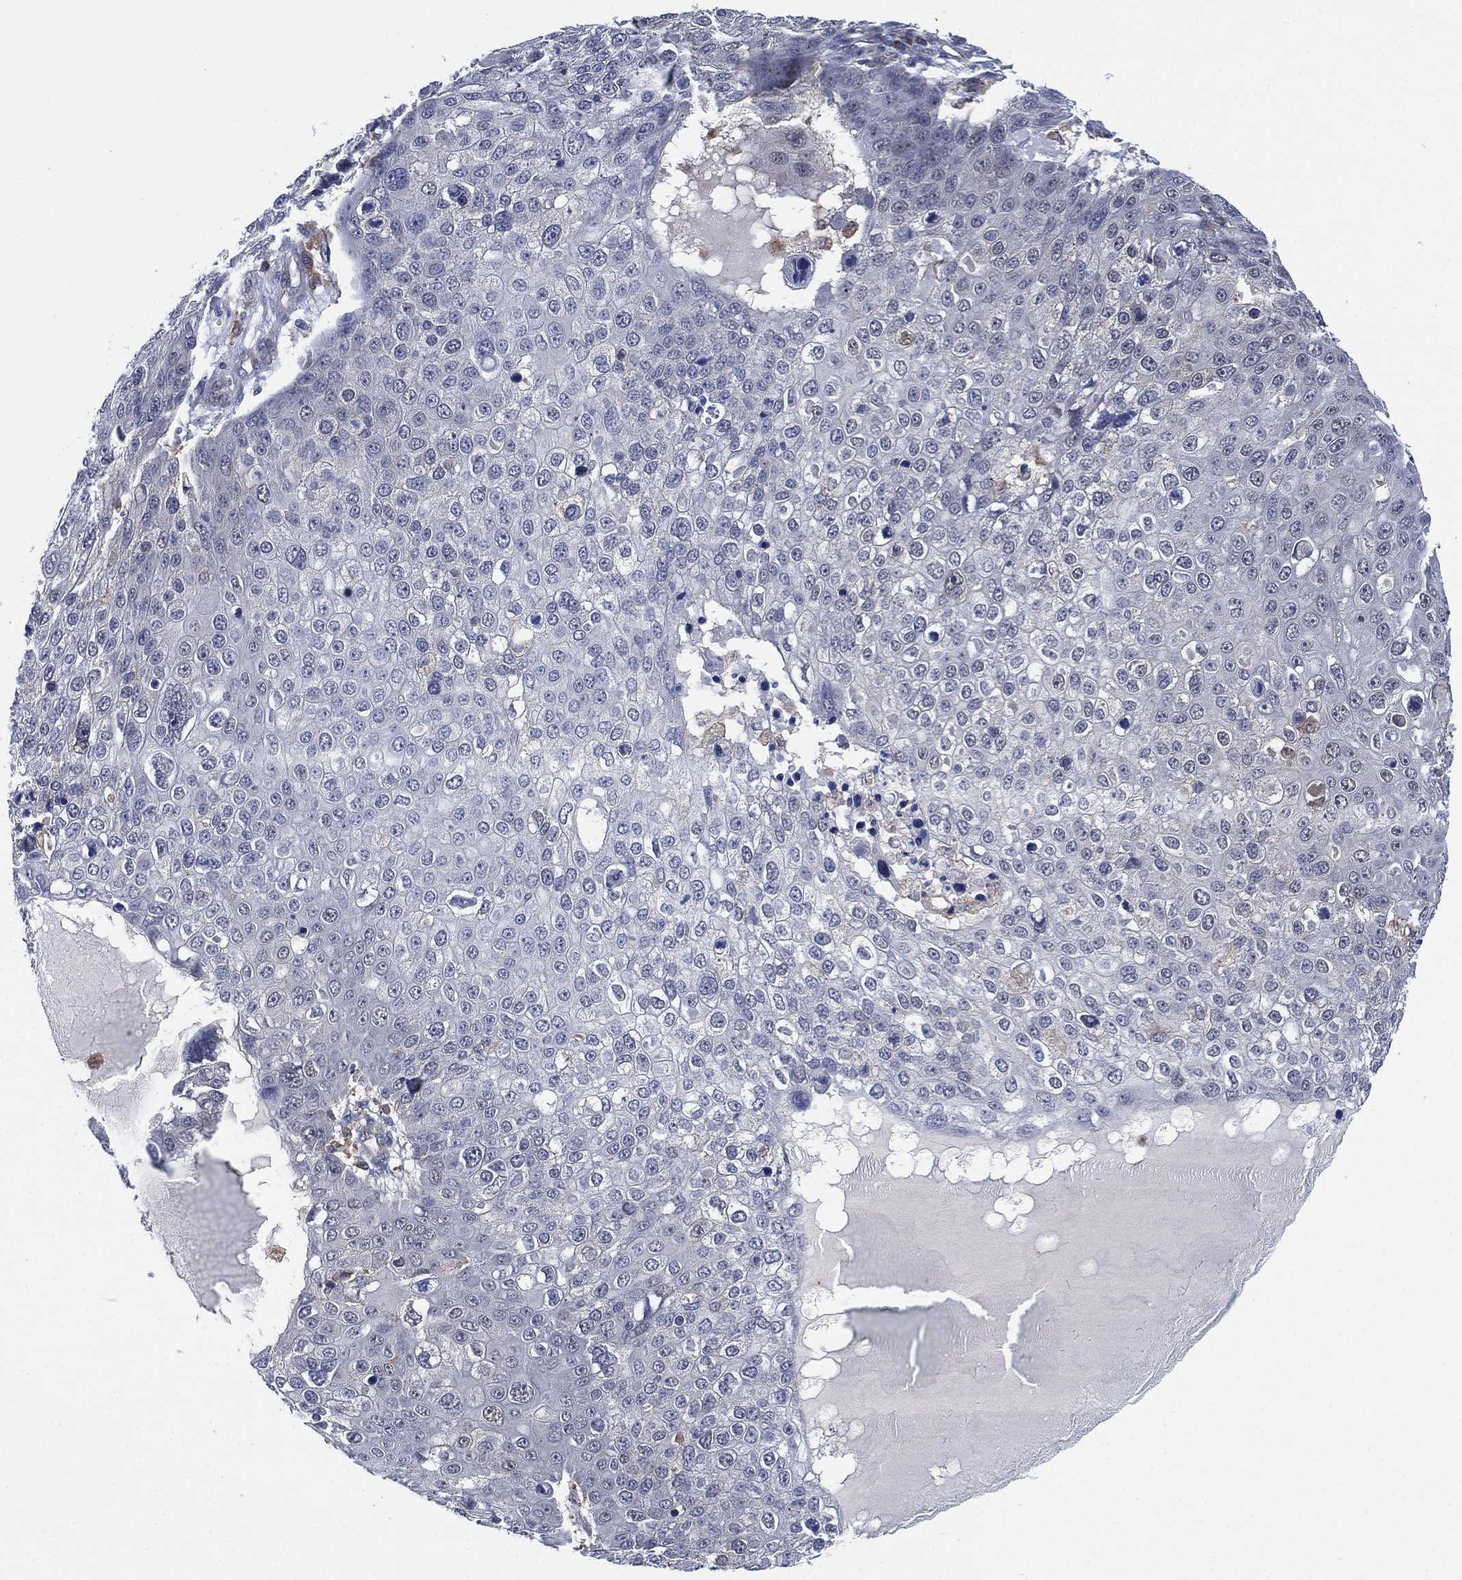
{"staining": {"intensity": "negative", "quantity": "none", "location": "none"}, "tissue": "skin cancer", "cell_type": "Tumor cells", "image_type": "cancer", "snomed": [{"axis": "morphology", "description": "Squamous cell carcinoma, NOS"}, {"axis": "topography", "description": "Skin"}], "caption": "This is a photomicrograph of immunohistochemistry (IHC) staining of skin cancer, which shows no expression in tumor cells.", "gene": "FES", "patient": {"sex": "male", "age": 71}}